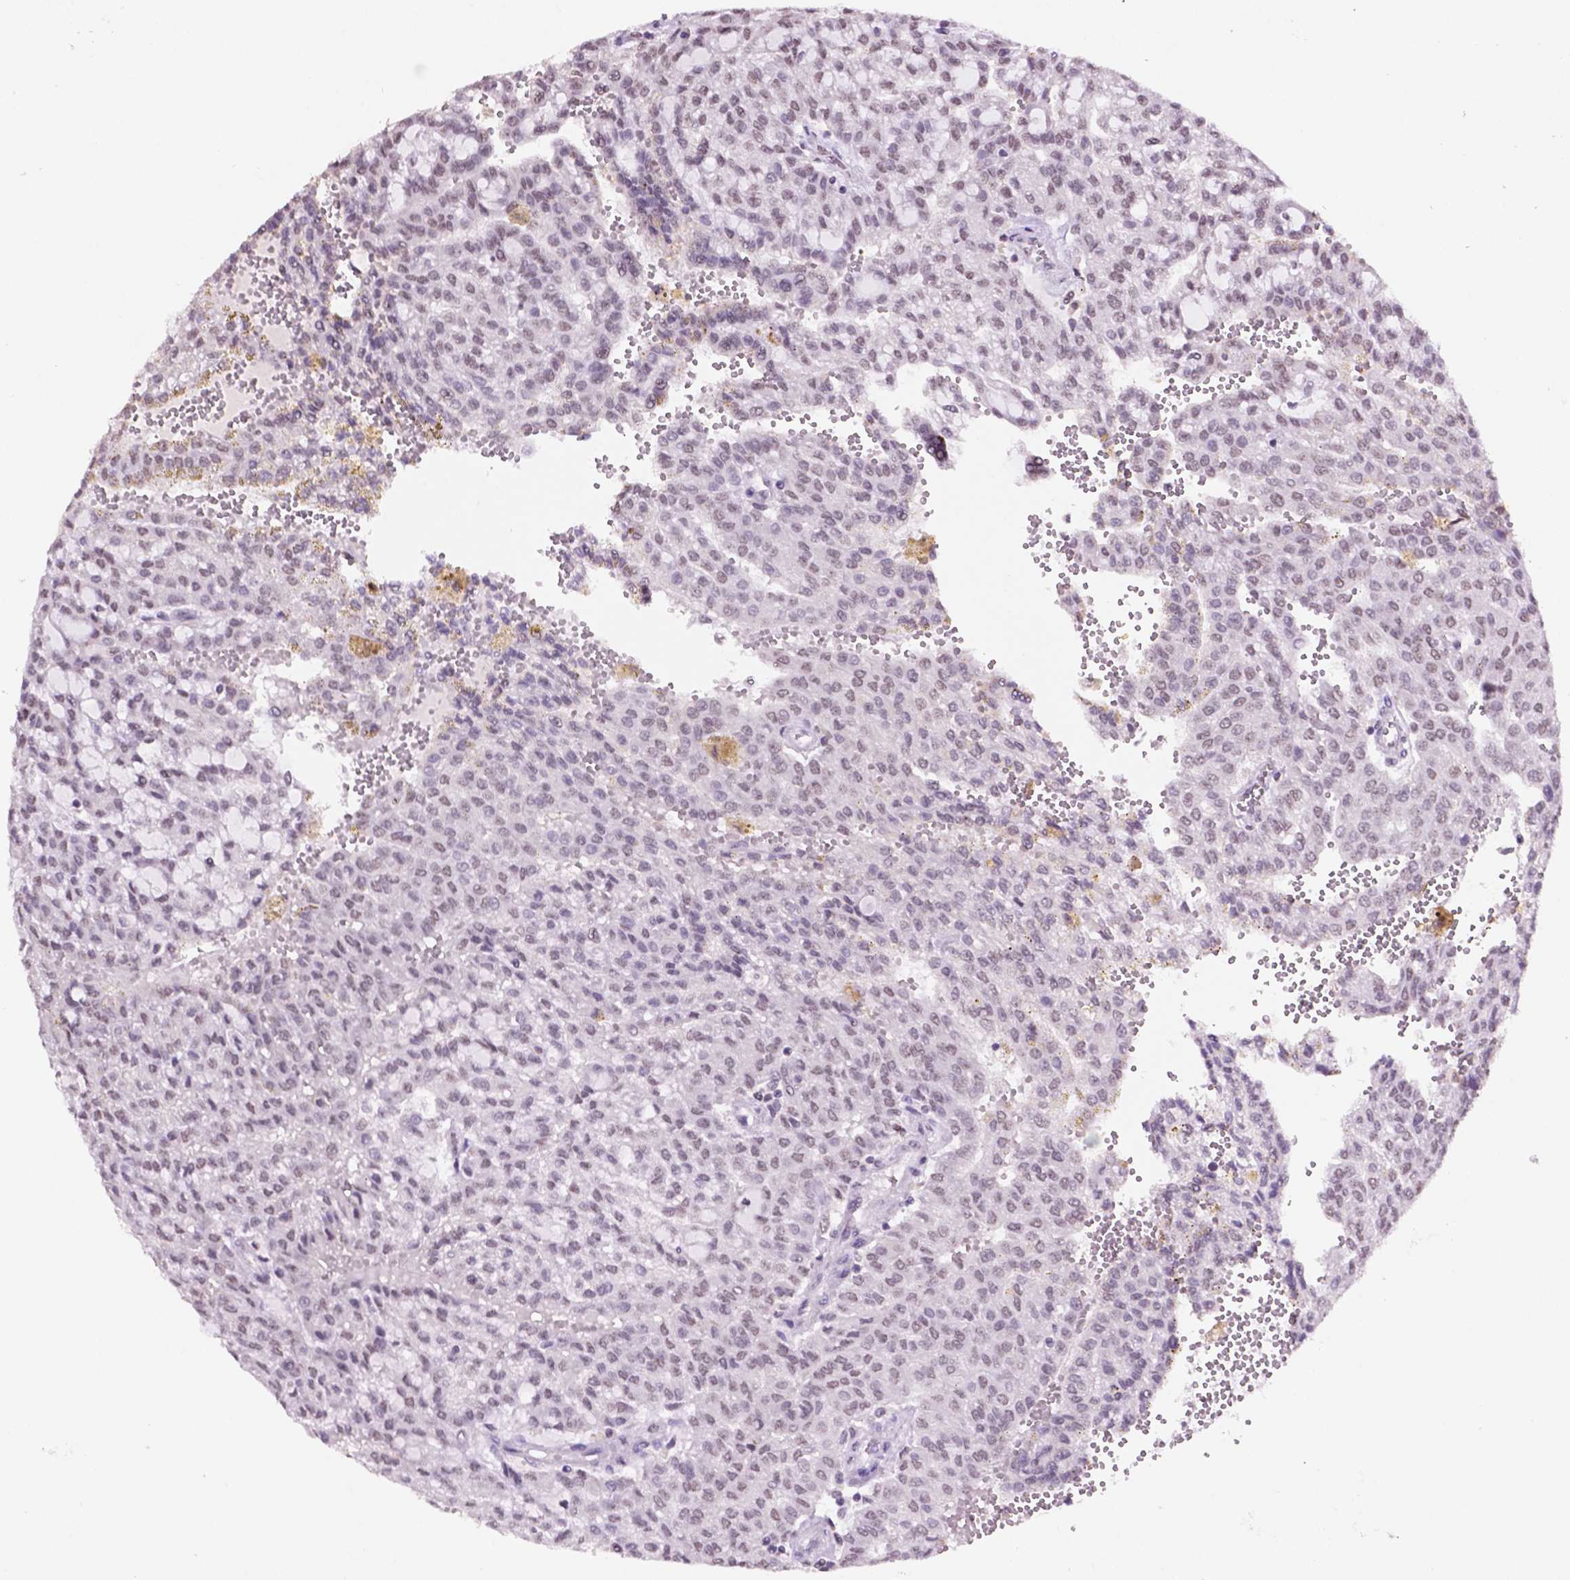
{"staining": {"intensity": "negative", "quantity": "none", "location": "none"}, "tissue": "renal cancer", "cell_type": "Tumor cells", "image_type": "cancer", "snomed": [{"axis": "morphology", "description": "Adenocarcinoma, NOS"}, {"axis": "topography", "description": "Kidney"}], "caption": "Immunohistochemistry of renal cancer (adenocarcinoma) reveals no positivity in tumor cells. The staining is performed using DAB brown chromogen with nuclei counter-stained in using hematoxylin.", "gene": "PTPN6", "patient": {"sex": "male", "age": 63}}